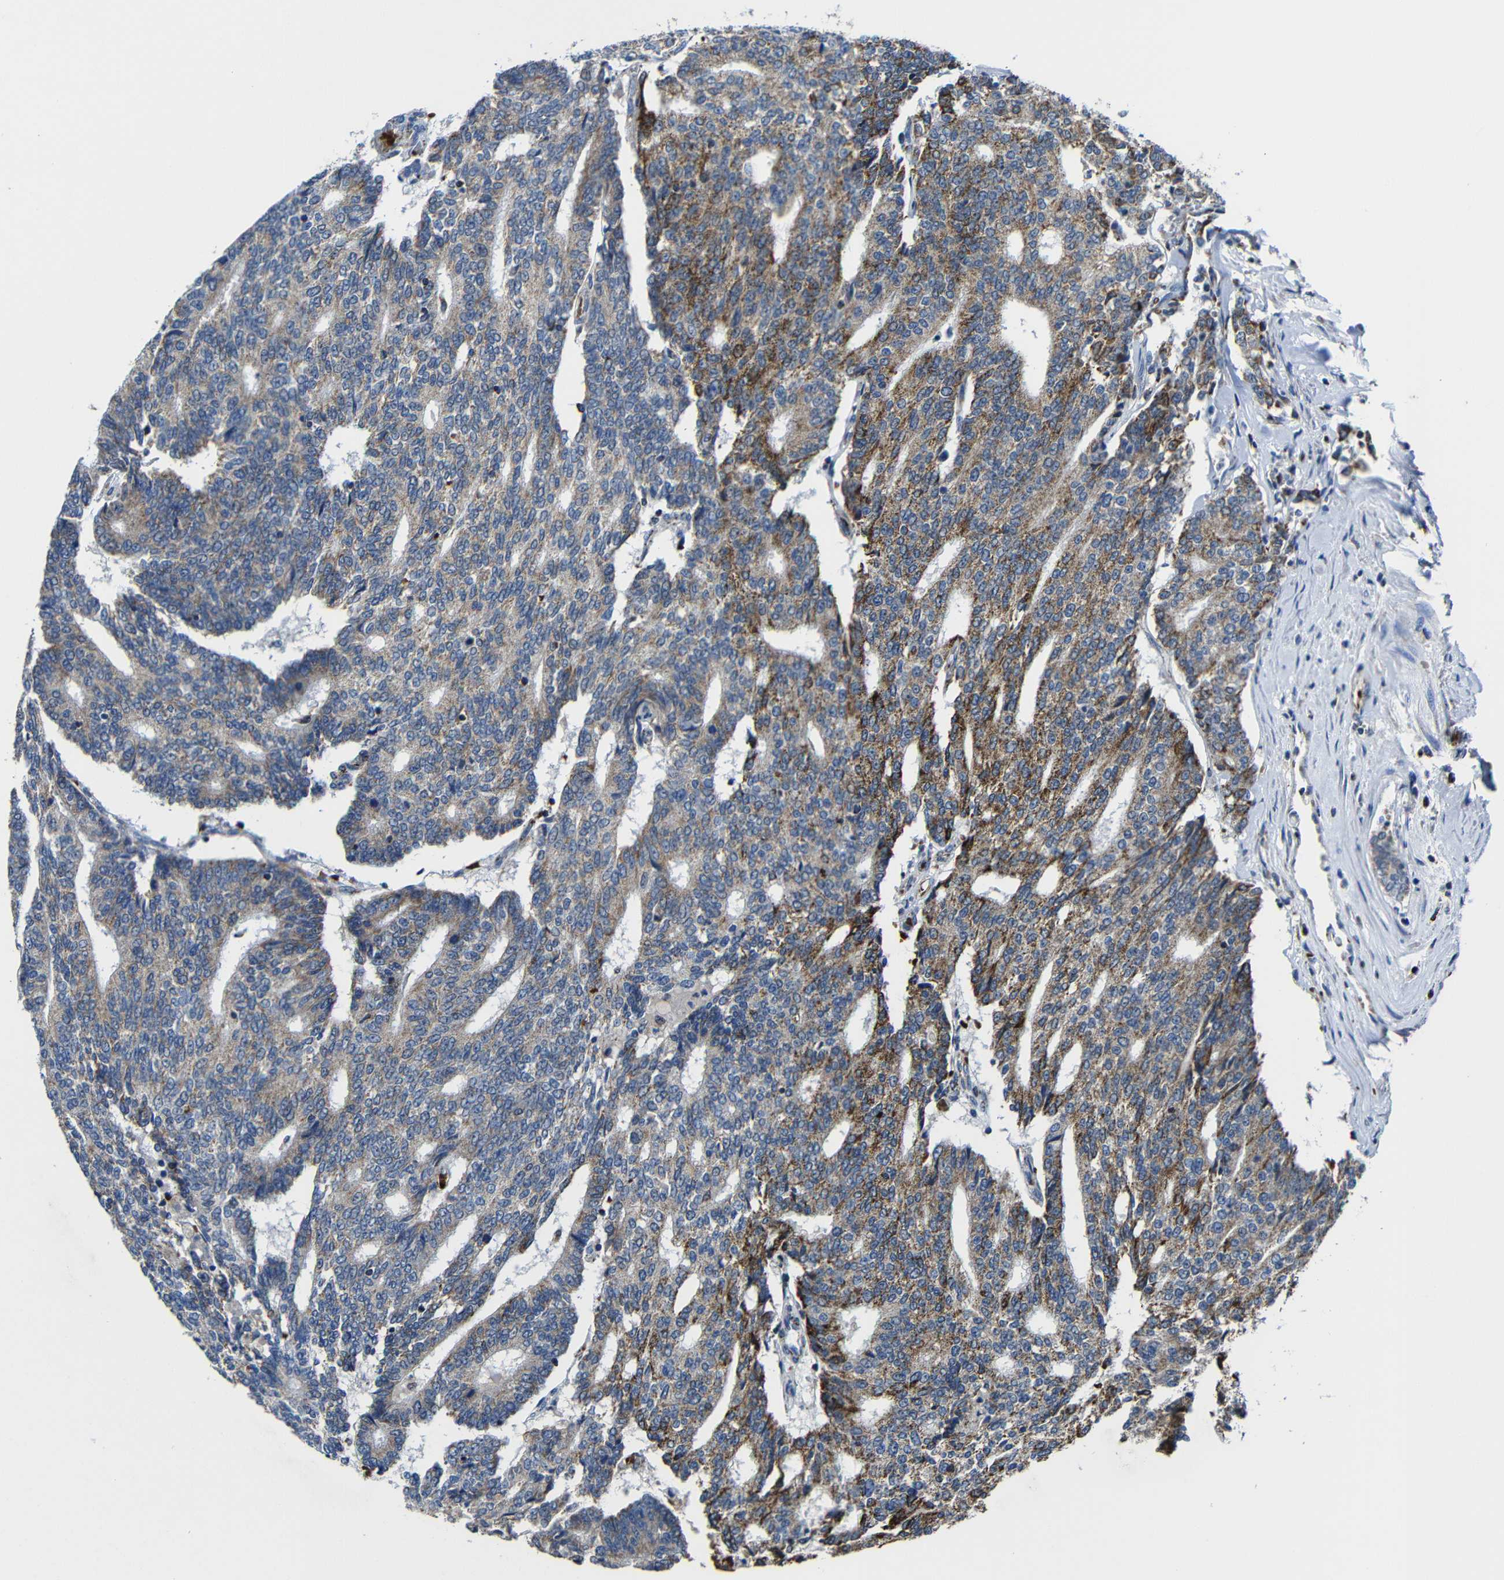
{"staining": {"intensity": "moderate", "quantity": "25%-75%", "location": "cytoplasmic/membranous"}, "tissue": "prostate cancer", "cell_type": "Tumor cells", "image_type": "cancer", "snomed": [{"axis": "morphology", "description": "Normal tissue, NOS"}, {"axis": "morphology", "description": "Adenocarcinoma, High grade"}, {"axis": "topography", "description": "Prostate"}, {"axis": "topography", "description": "Seminal veicle"}], "caption": "An immunohistochemistry (IHC) histopathology image of neoplastic tissue is shown. Protein staining in brown highlights moderate cytoplasmic/membranous positivity in prostate cancer within tumor cells.", "gene": "CA5B", "patient": {"sex": "male", "age": 55}}